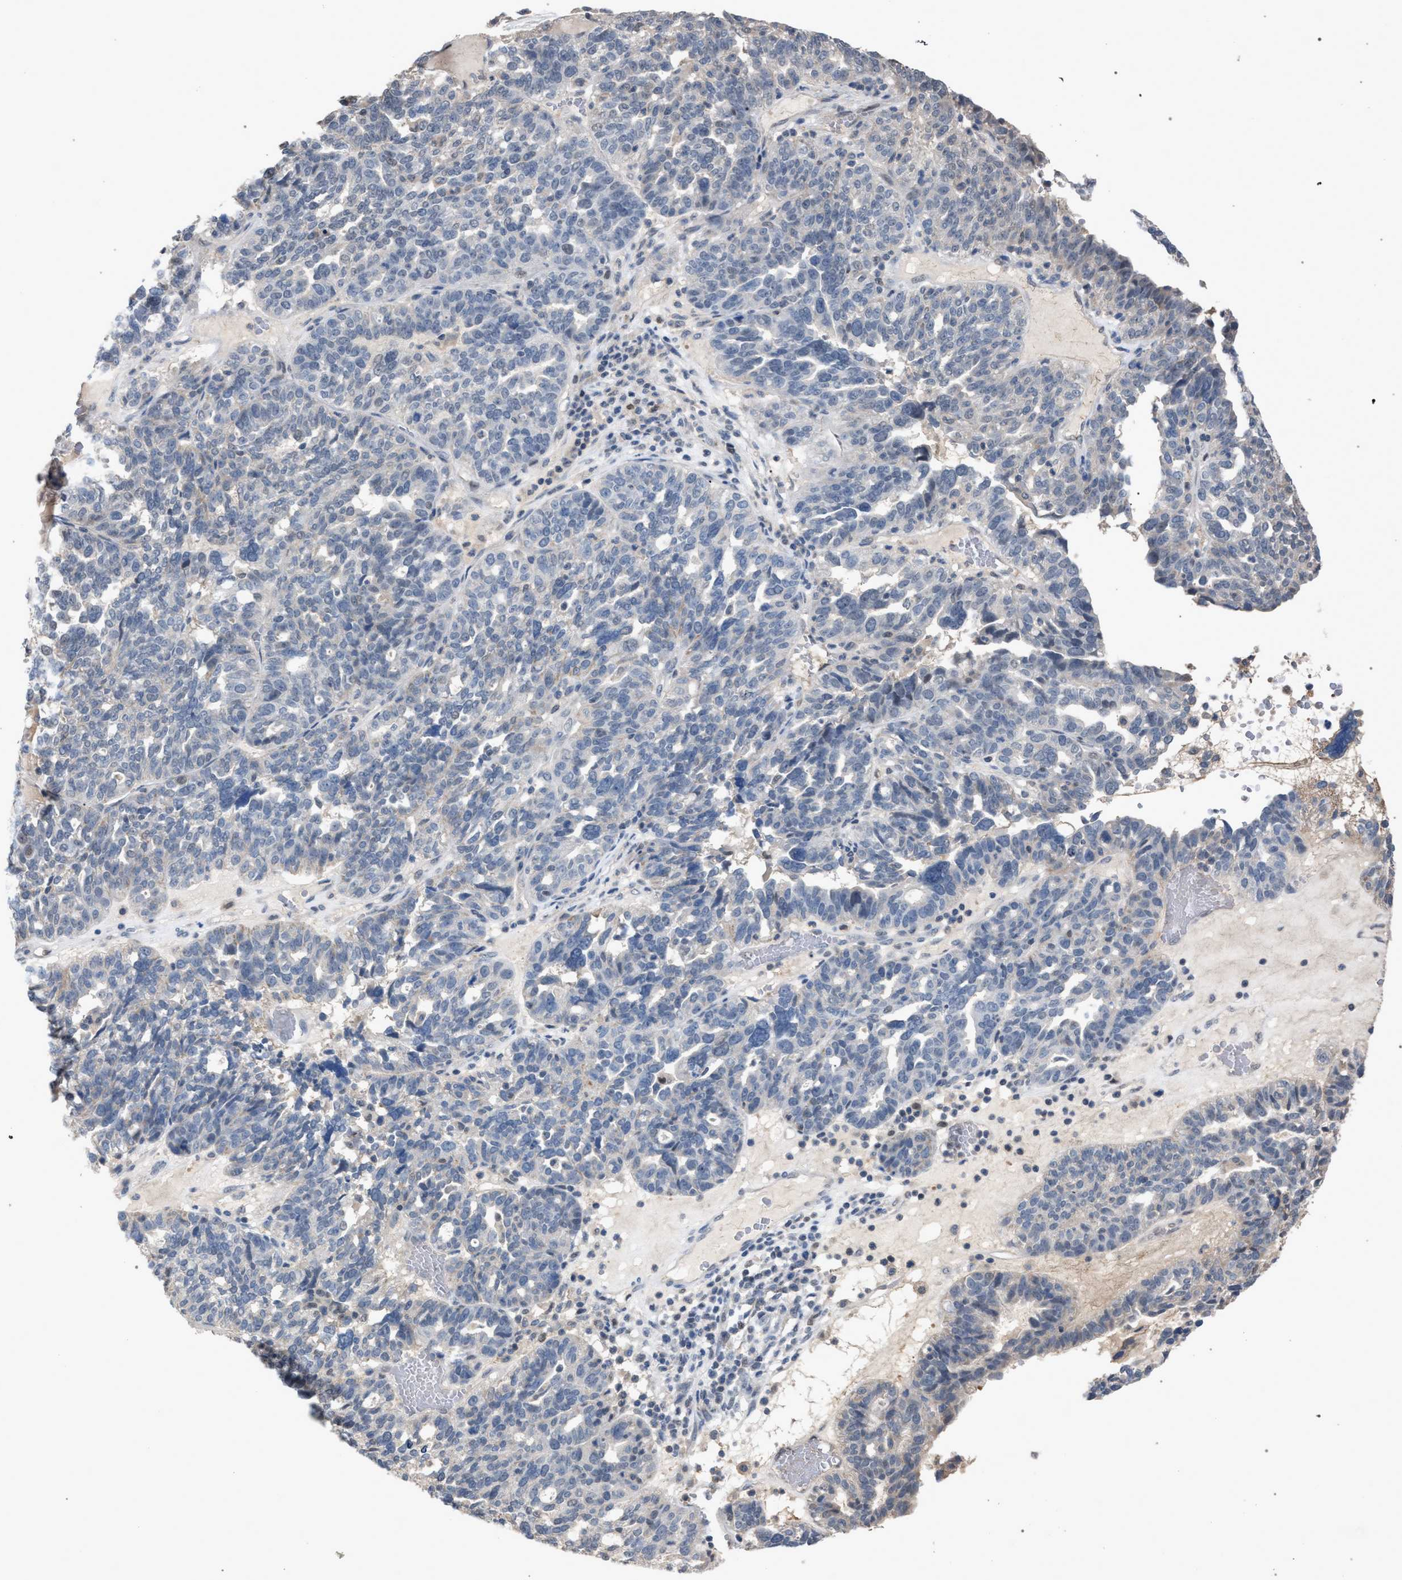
{"staining": {"intensity": "negative", "quantity": "none", "location": "none"}, "tissue": "ovarian cancer", "cell_type": "Tumor cells", "image_type": "cancer", "snomed": [{"axis": "morphology", "description": "Cystadenocarcinoma, serous, NOS"}, {"axis": "topography", "description": "Ovary"}], "caption": "The micrograph reveals no staining of tumor cells in ovarian cancer (serous cystadenocarcinoma).", "gene": "TECPR1", "patient": {"sex": "female", "age": 59}}